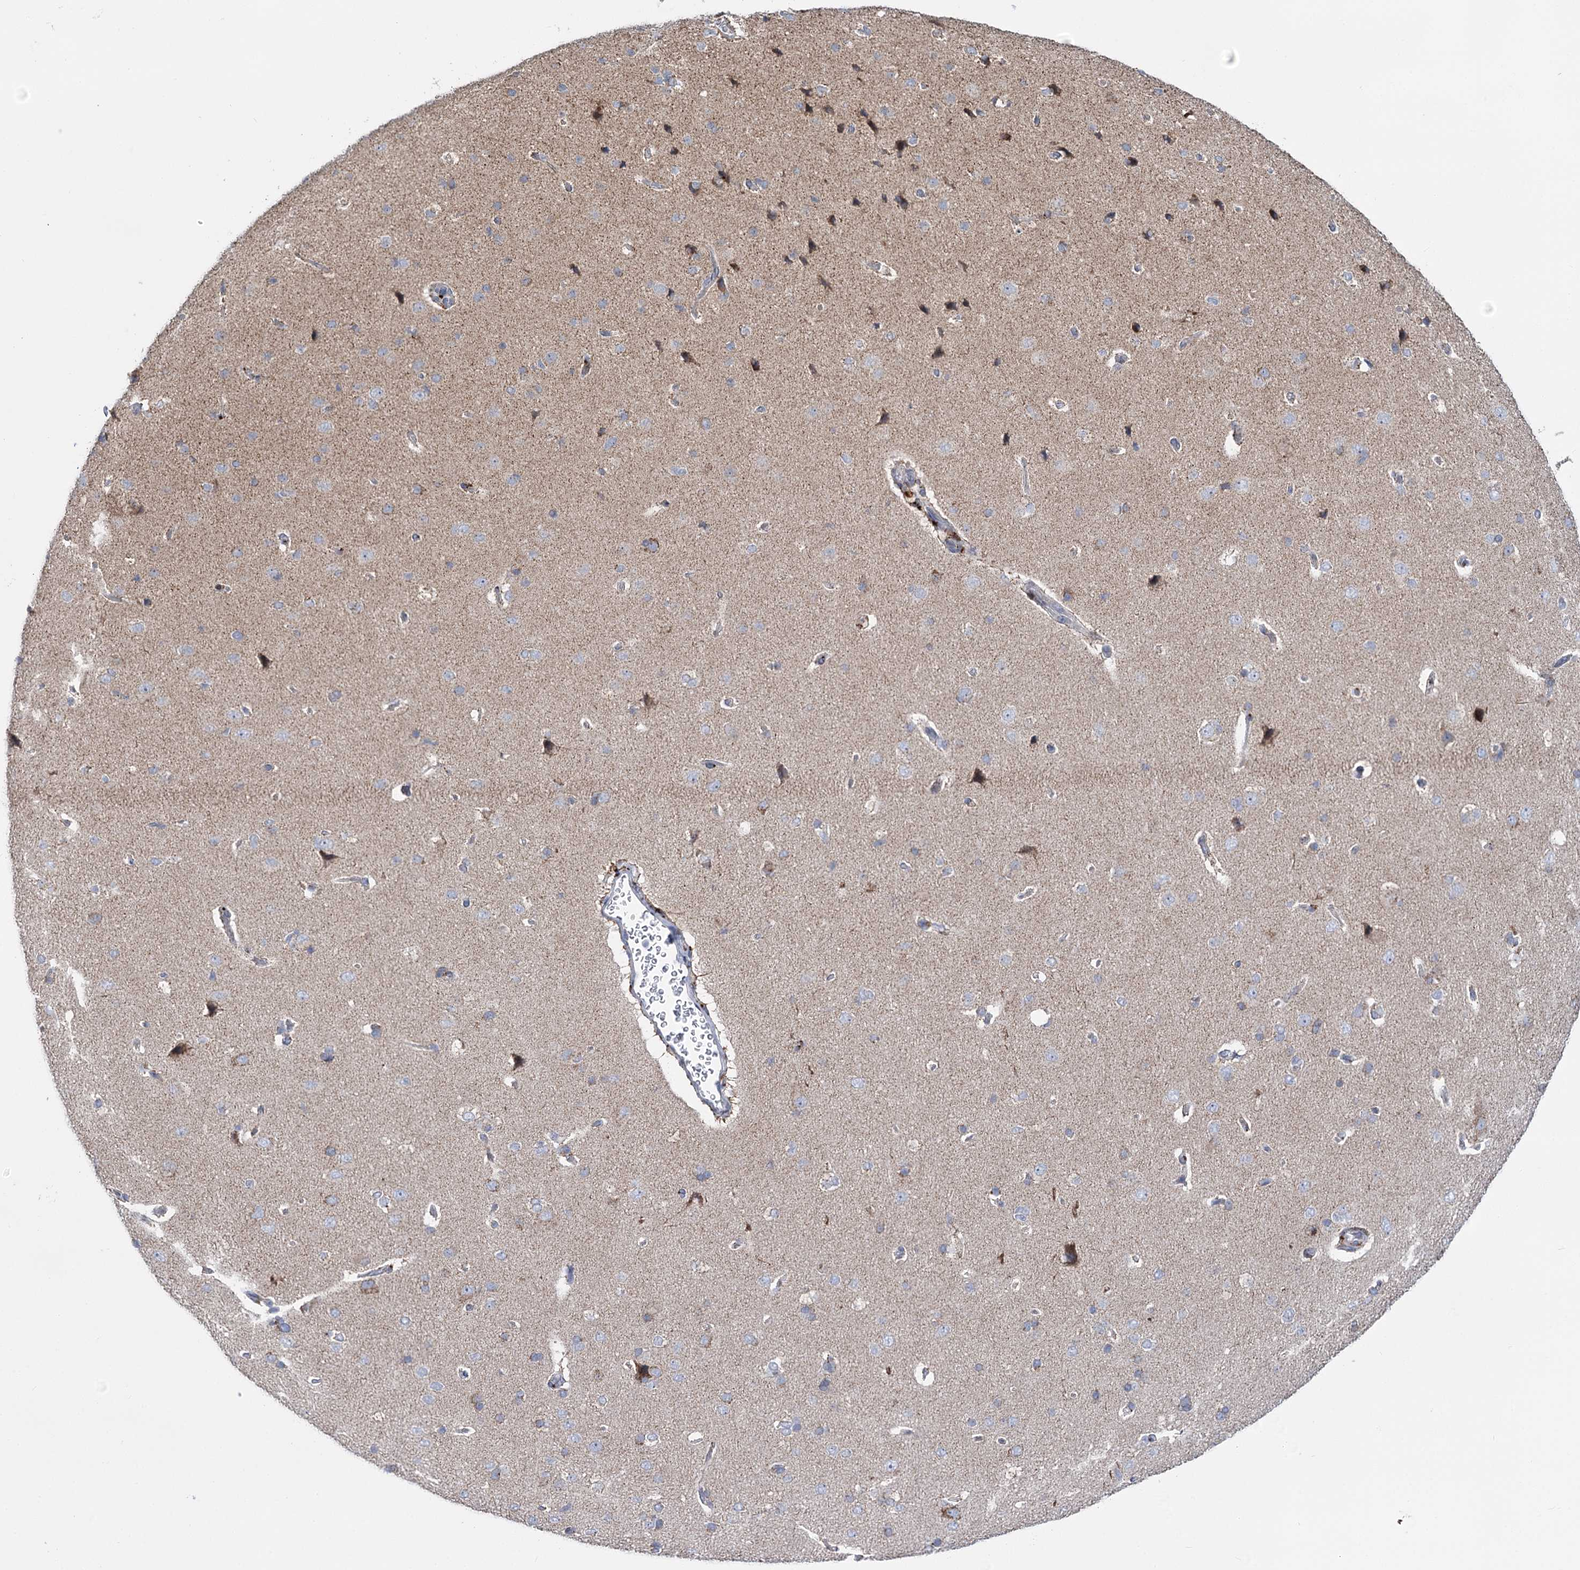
{"staining": {"intensity": "negative", "quantity": "none", "location": "none"}, "tissue": "cerebral cortex", "cell_type": "Endothelial cells", "image_type": "normal", "snomed": [{"axis": "morphology", "description": "Normal tissue, NOS"}, {"axis": "topography", "description": "Cerebral cortex"}], "caption": "Immunohistochemistry (IHC) of normal human cerebral cortex shows no expression in endothelial cells. Nuclei are stained in blue.", "gene": "PTGR1", "patient": {"sex": "male", "age": 62}}